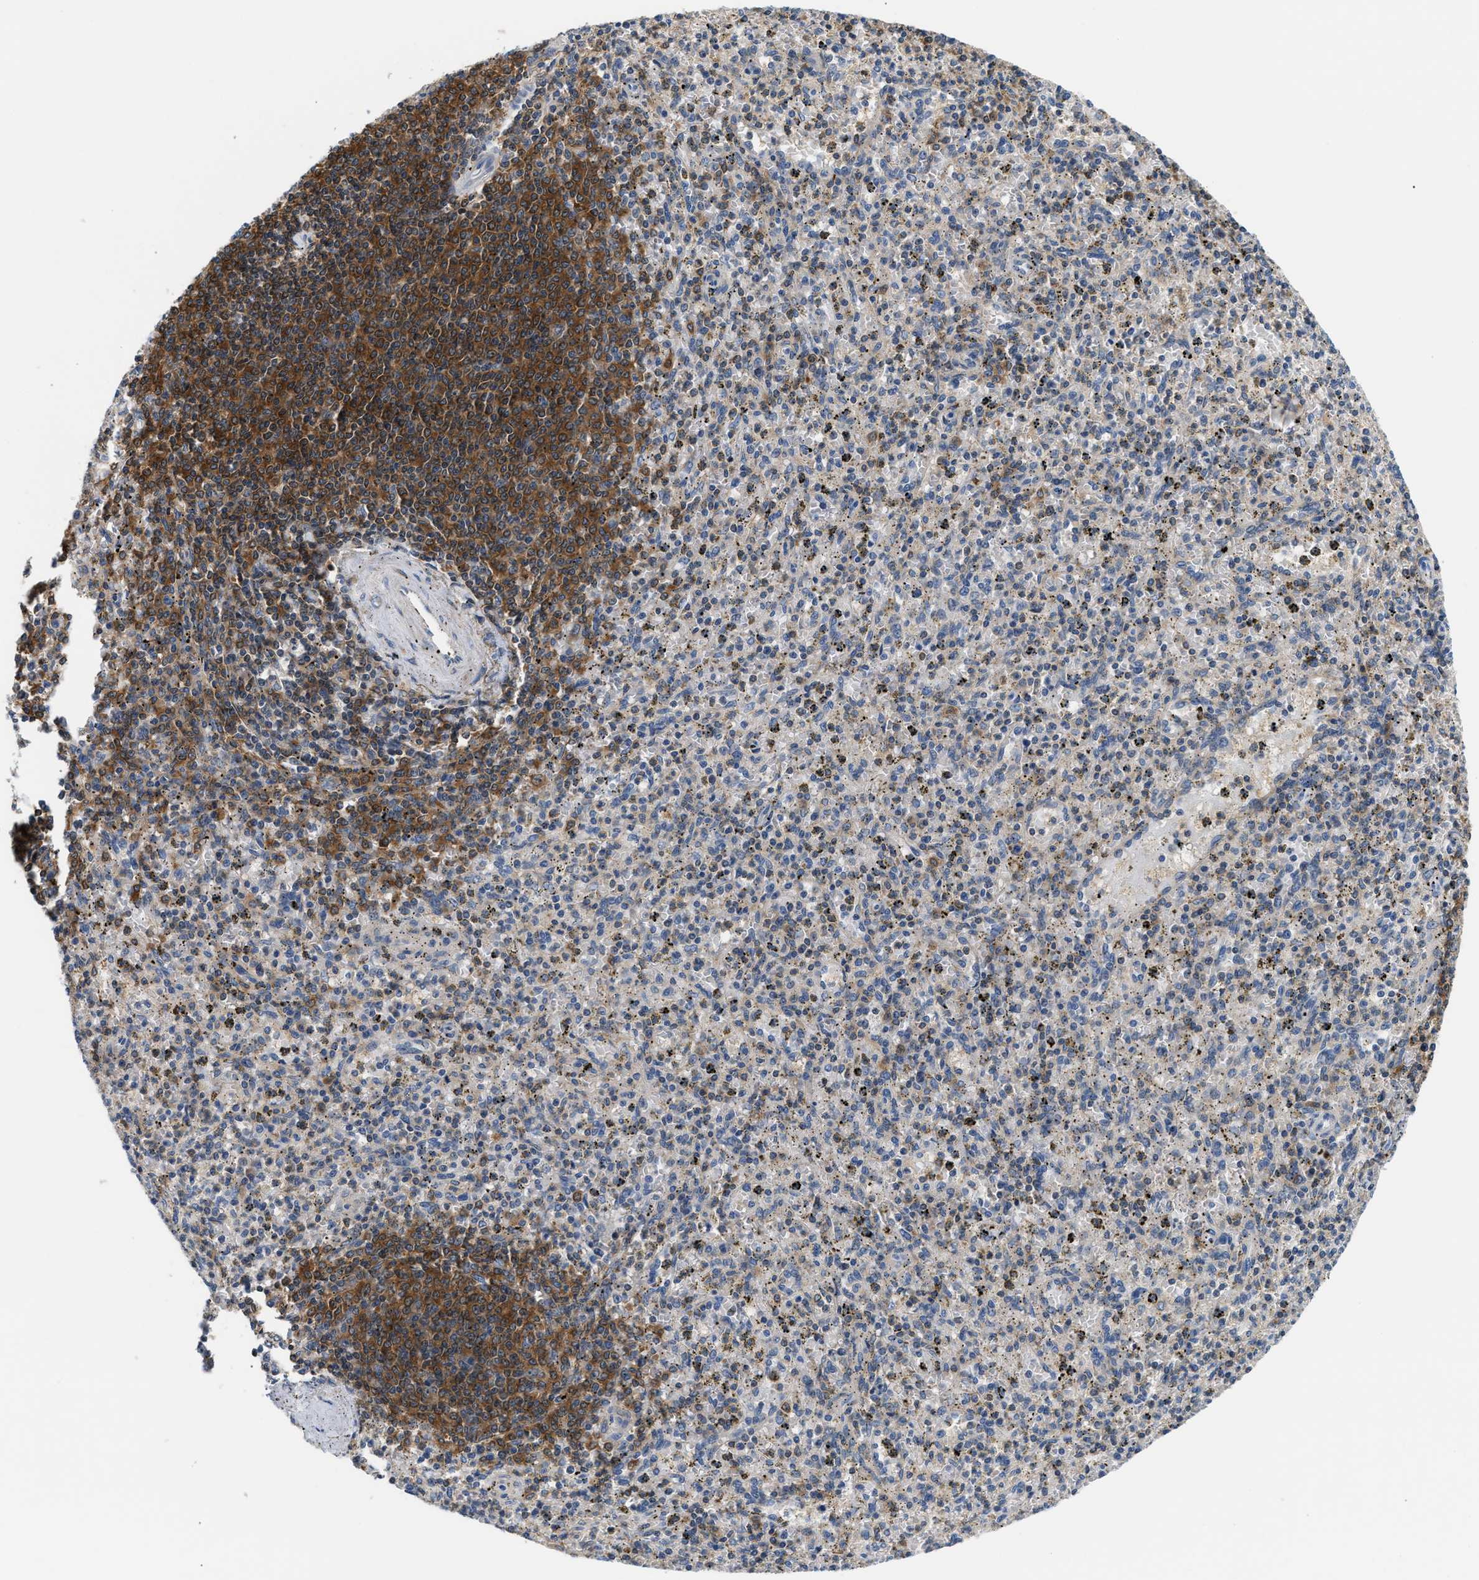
{"staining": {"intensity": "moderate", "quantity": "<25%", "location": "cytoplasmic/membranous"}, "tissue": "spleen", "cell_type": "Cells in red pulp", "image_type": "normal", "snomed": [{"axis": "morphology", "description": "Normal tissue, NOS"}, {"axis": "topography", "description": "Spleen"}], "caption": "High-magnification brightfield microscopy of benign spleen stained with DAB (brown) and counterstained with hematoxylin (blue). cells in red pulp exhibit moderate cytoplasmic/membranous positivity is seen in approximately<25% of cells.", "gene": "CCM2", "patient": {"sex": "male", "age": 72}}